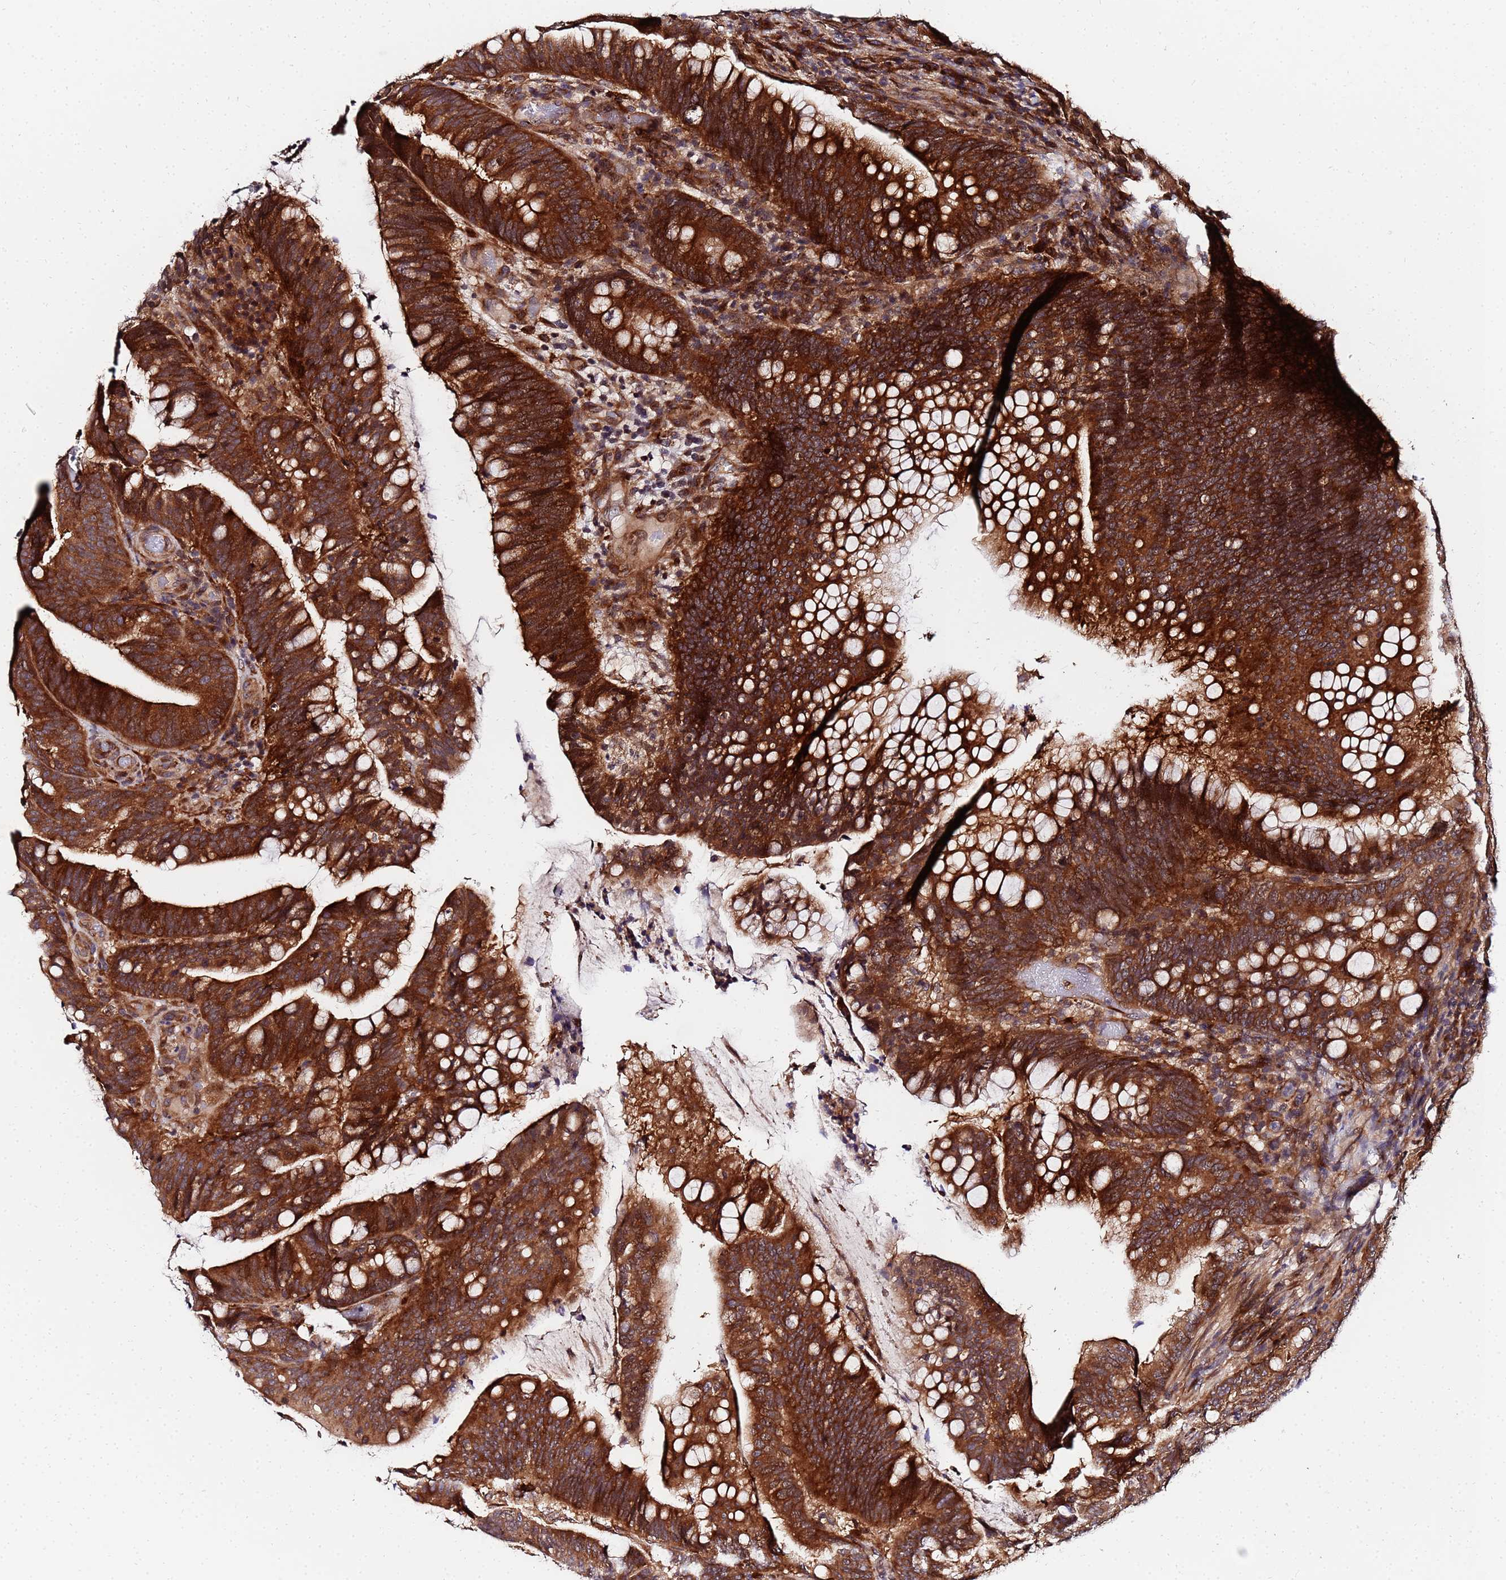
{"staining": {"intensity": "strong", "quantity": ">75%", "location": "cytoplasmic/membranous"}, "tissue": "colorectal cancer", "cell_type": "Tumor cells", "image_type": "cancer", "snomed": [{"axis": "morphology", "description": "Adenocarcinoma, NOS"}, {"axis": "topography", "description": "Colon"}], "caption": "Adenocarcinoma (colorectal) was stained to show a protein in brown. There is high levels of strong cytoplasmic/membranous staining in approximately >75% of tumor cells.", "gene": "UNC93B1", "patient": {"sex": "female", "age": 66}}